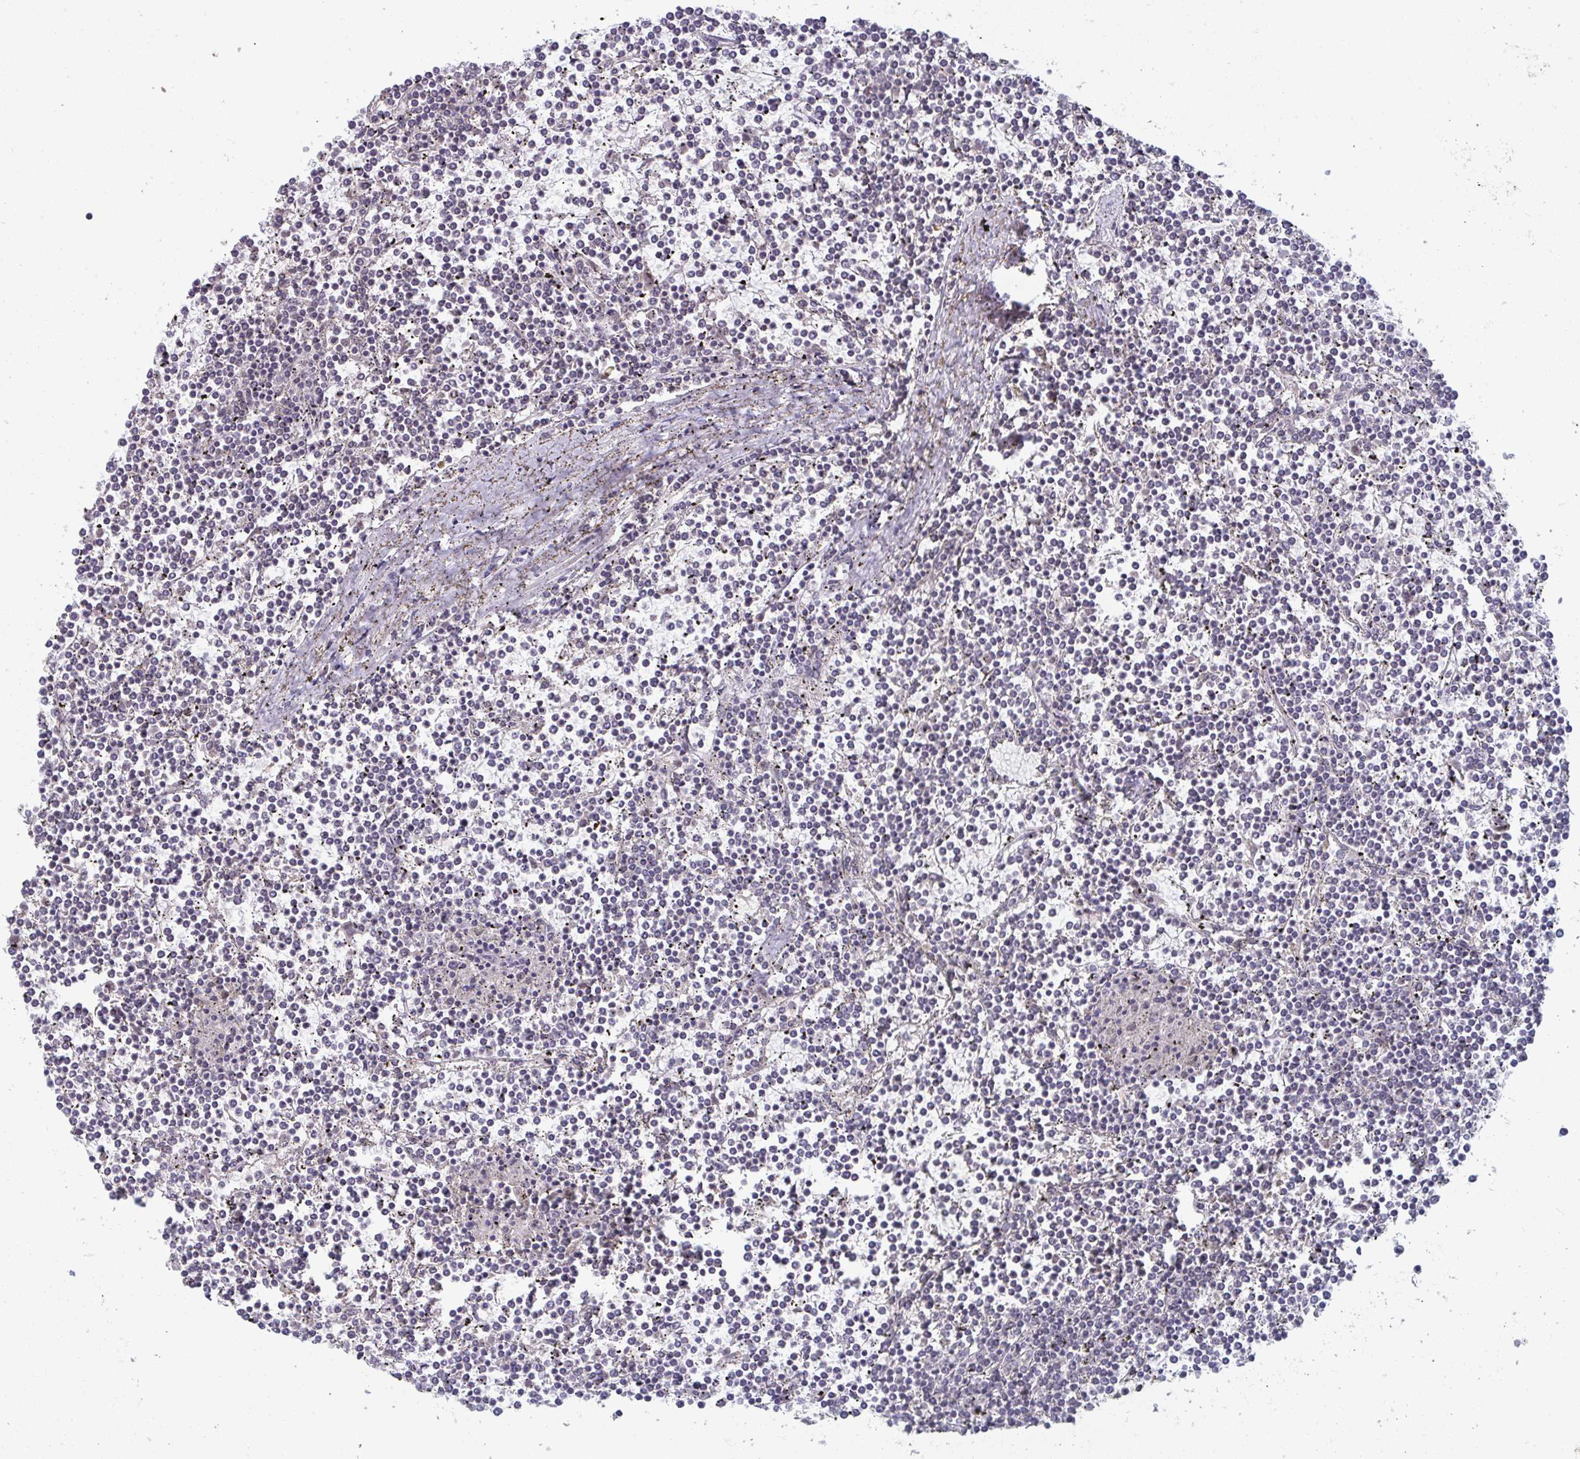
{"staining": {"intensity": "negative", "quantity": "none", "location": "none"}, "tissue": "lymphoma", "cell_type": "Tumor cells", "image_type": "cancer", "snomed": [{"axis": "morphology", "description": "Malignant lymphoma, non-Hodgkin's type, Low grade"}, {"axis": "topography", "description": "Spleen"}], "caption": "A histopathology image of low-grade malignant lymphoma, non-Hodgkin's type stained for a protein exhibits no brown staining in tumor cells.", "gene": "LIX1", "patient": {"sex": "female", "age": 19}}